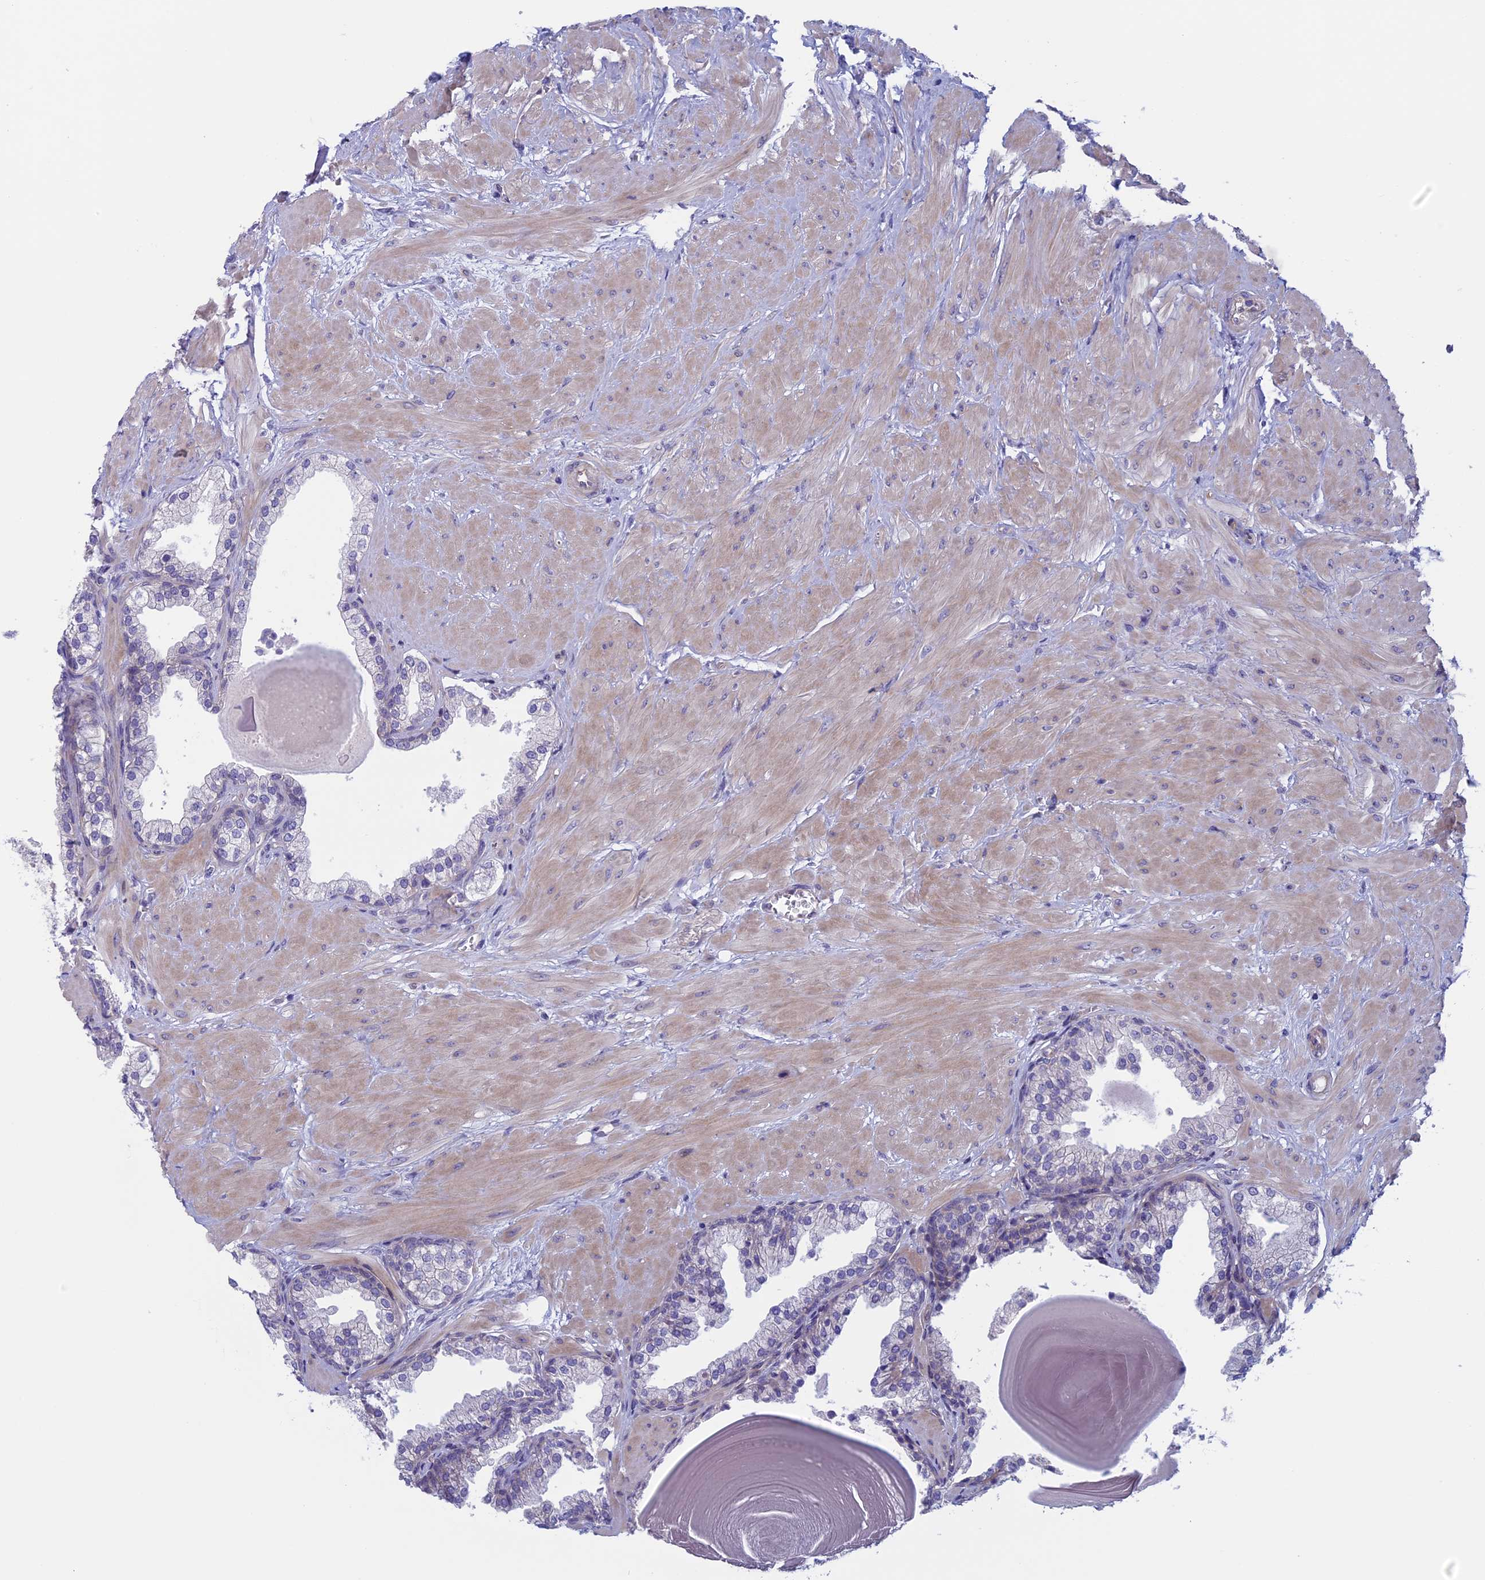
{"staining": {"intensity": "negative", "quantity": "none", "location": "none"}, "tissue": "prostate", "cell_type": "Glandular cells", "image_type": "normal", "snomed": [{"axis": "morphology", "description": "Normal tissue, NOS"}, {"axis": "topography", "description": "Prostate"}], "caption": "Prostate stained for a protein using immunohistochemistry exhibits no expression glandular cells.", "gene": "CNOT6L", "patient": {"sex": "male", "age": 48}}